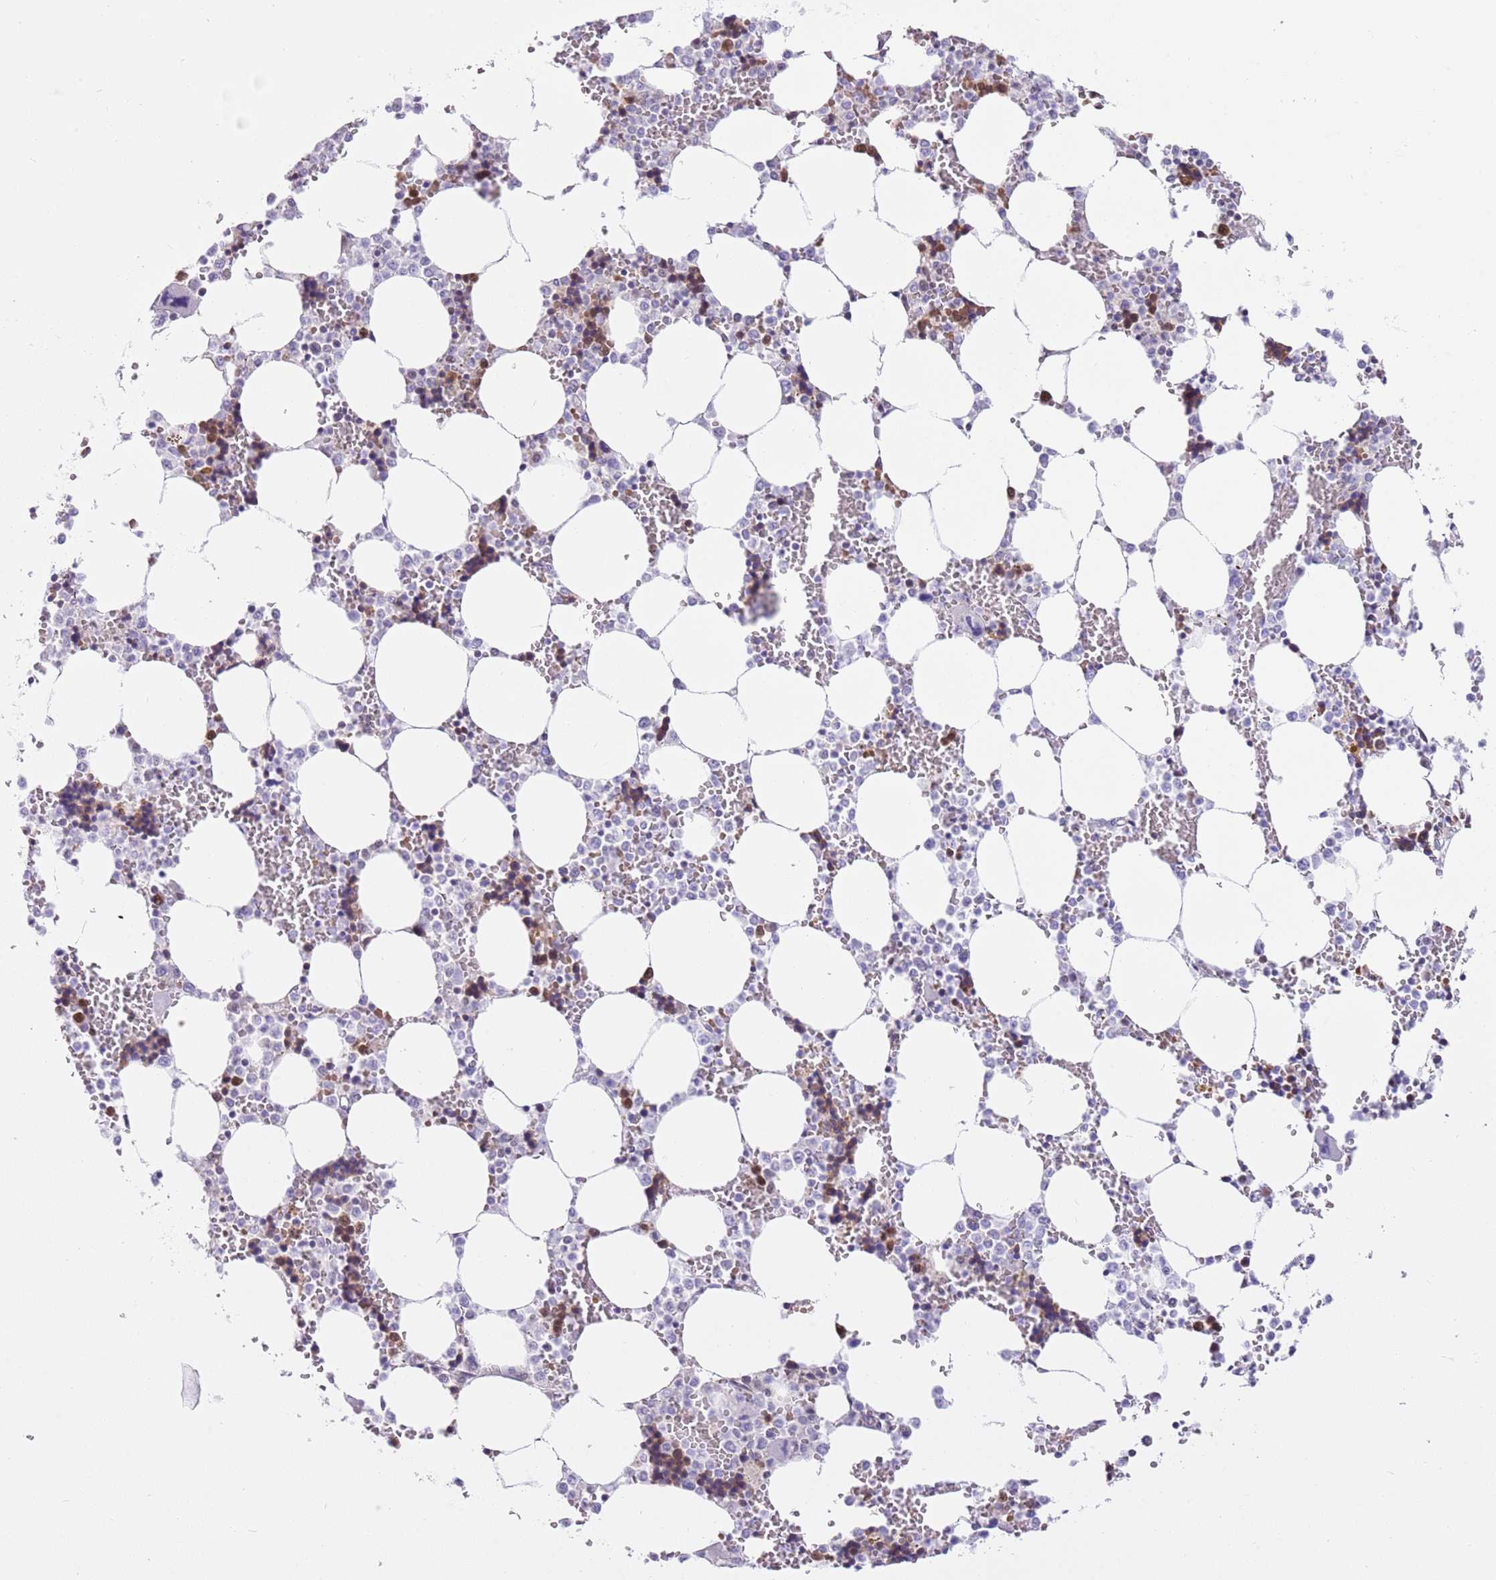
{"staining": {"intensity": "moderate", "quantity": "<25%", "location": "cytoplasmic/membranous"}, "tissue": "bone marrow", "cell_type": "Hematopoietic cells", "image_type": "normal", "snomed": [{"axis": "morphology", "description": "Normal tissue, NOS"}, {"axis": "topography", "description": "Bone marrow"}], "caption": "Benign bone marrow was stained to show a protein in brown. There is low levels of moderate cytoplasmic/membranous positivity in about <25% of hematopoietic cells.", "gene": "DDI2", "patient": {"sex": "male", "age": 64}}